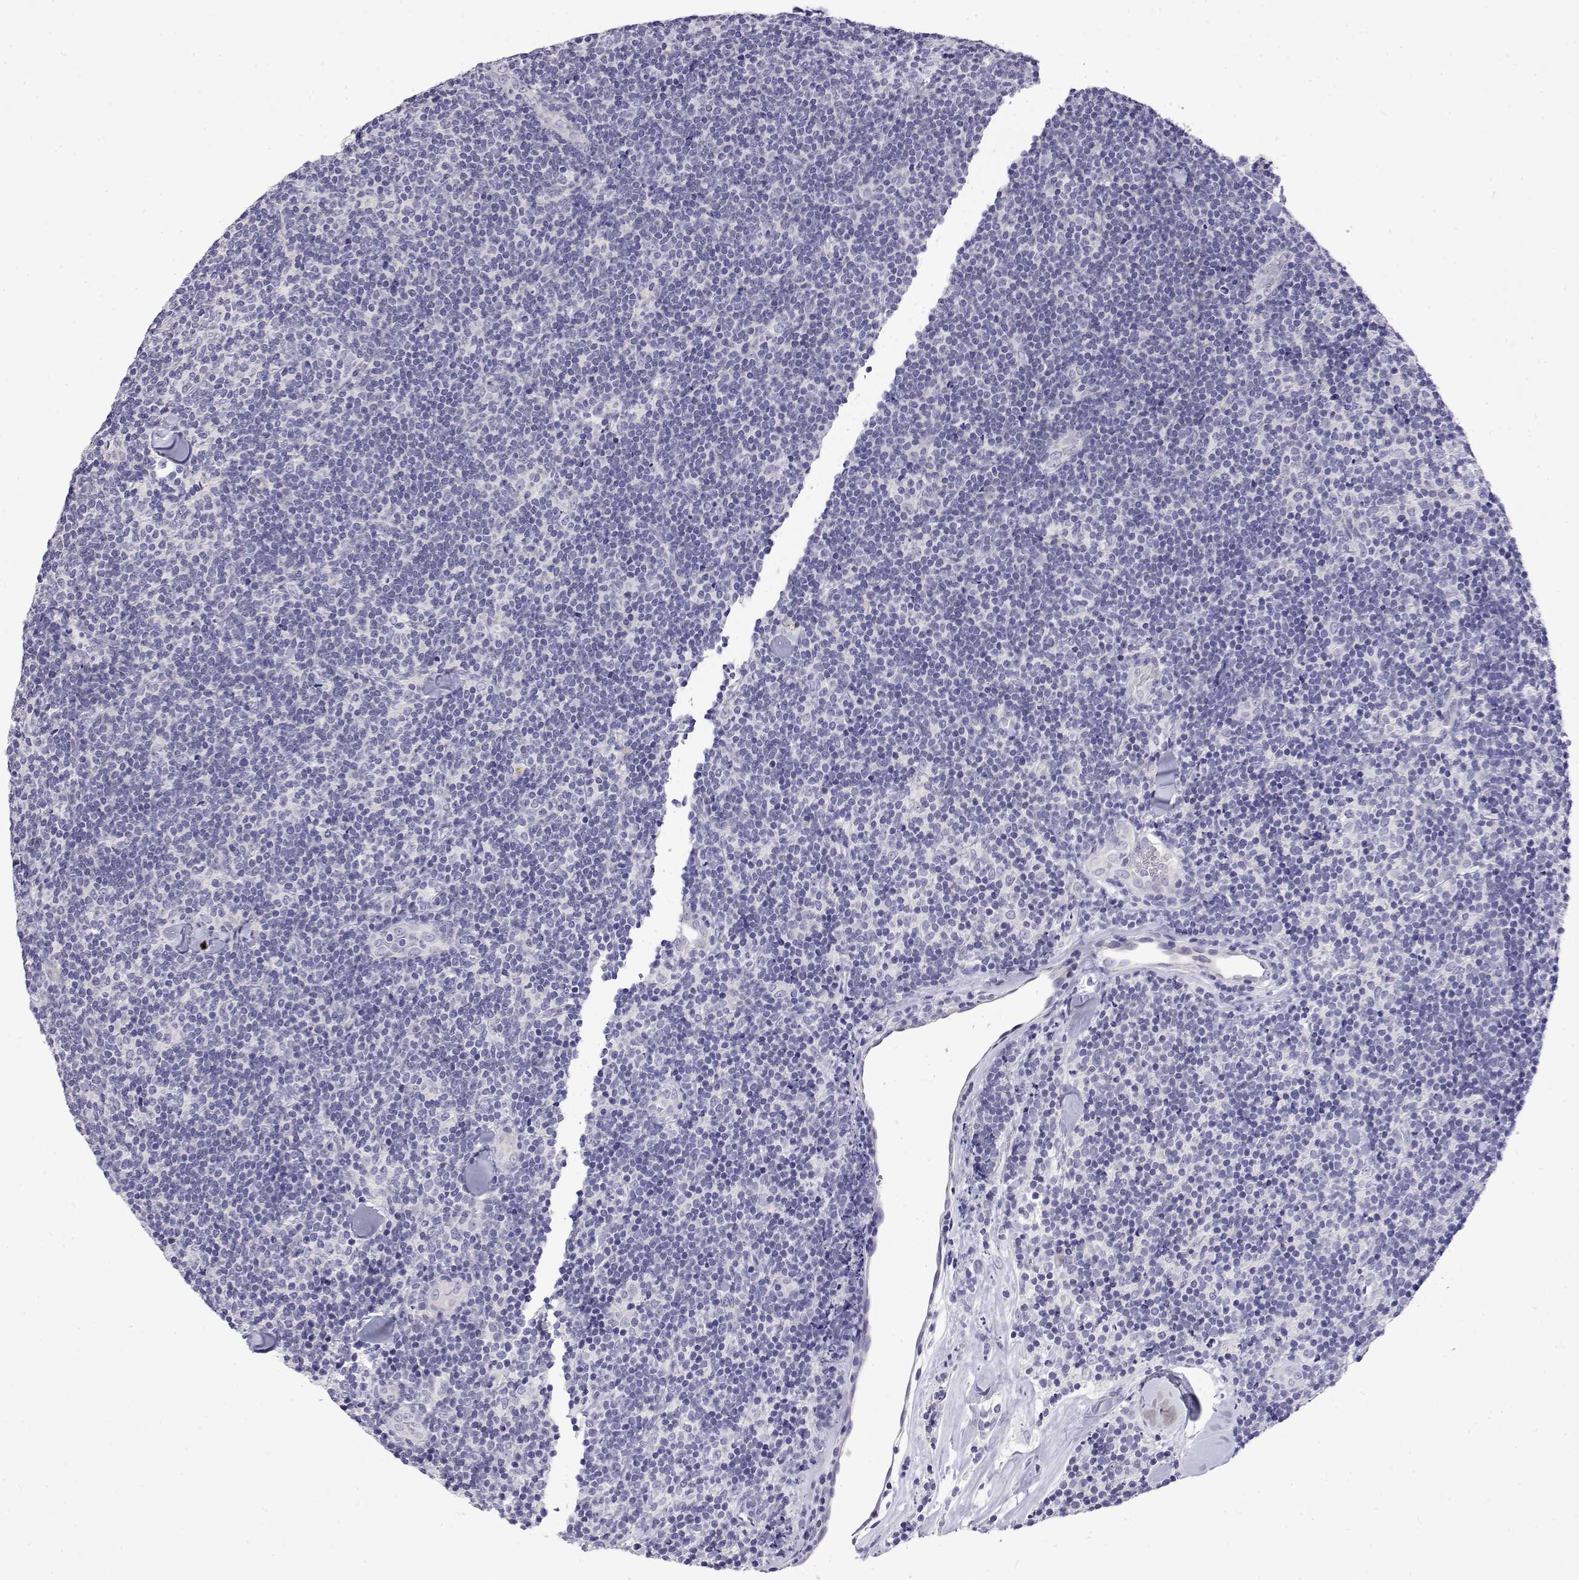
{"staining": {"intensity": "negative", "quantity": "none", "location": "none"}, "tissue": "lymphoma", "cell_type": "Tumor cells", "image_type": "cancer", "snomed": [{"axis": "morphology", "description": "Malignant lymphoma, non-Hodgkin's type, Low grade"}, {"axis": "topography", "description": "Lymph node"}], "caption": "Human low-grade malignant lymphoma, non-Hodgkin's type stained for a protein using immunohistochemistry displays no staining in tumor cells.", "gene": "LY6D", "patient": {"sex": "female", "age": 56}}